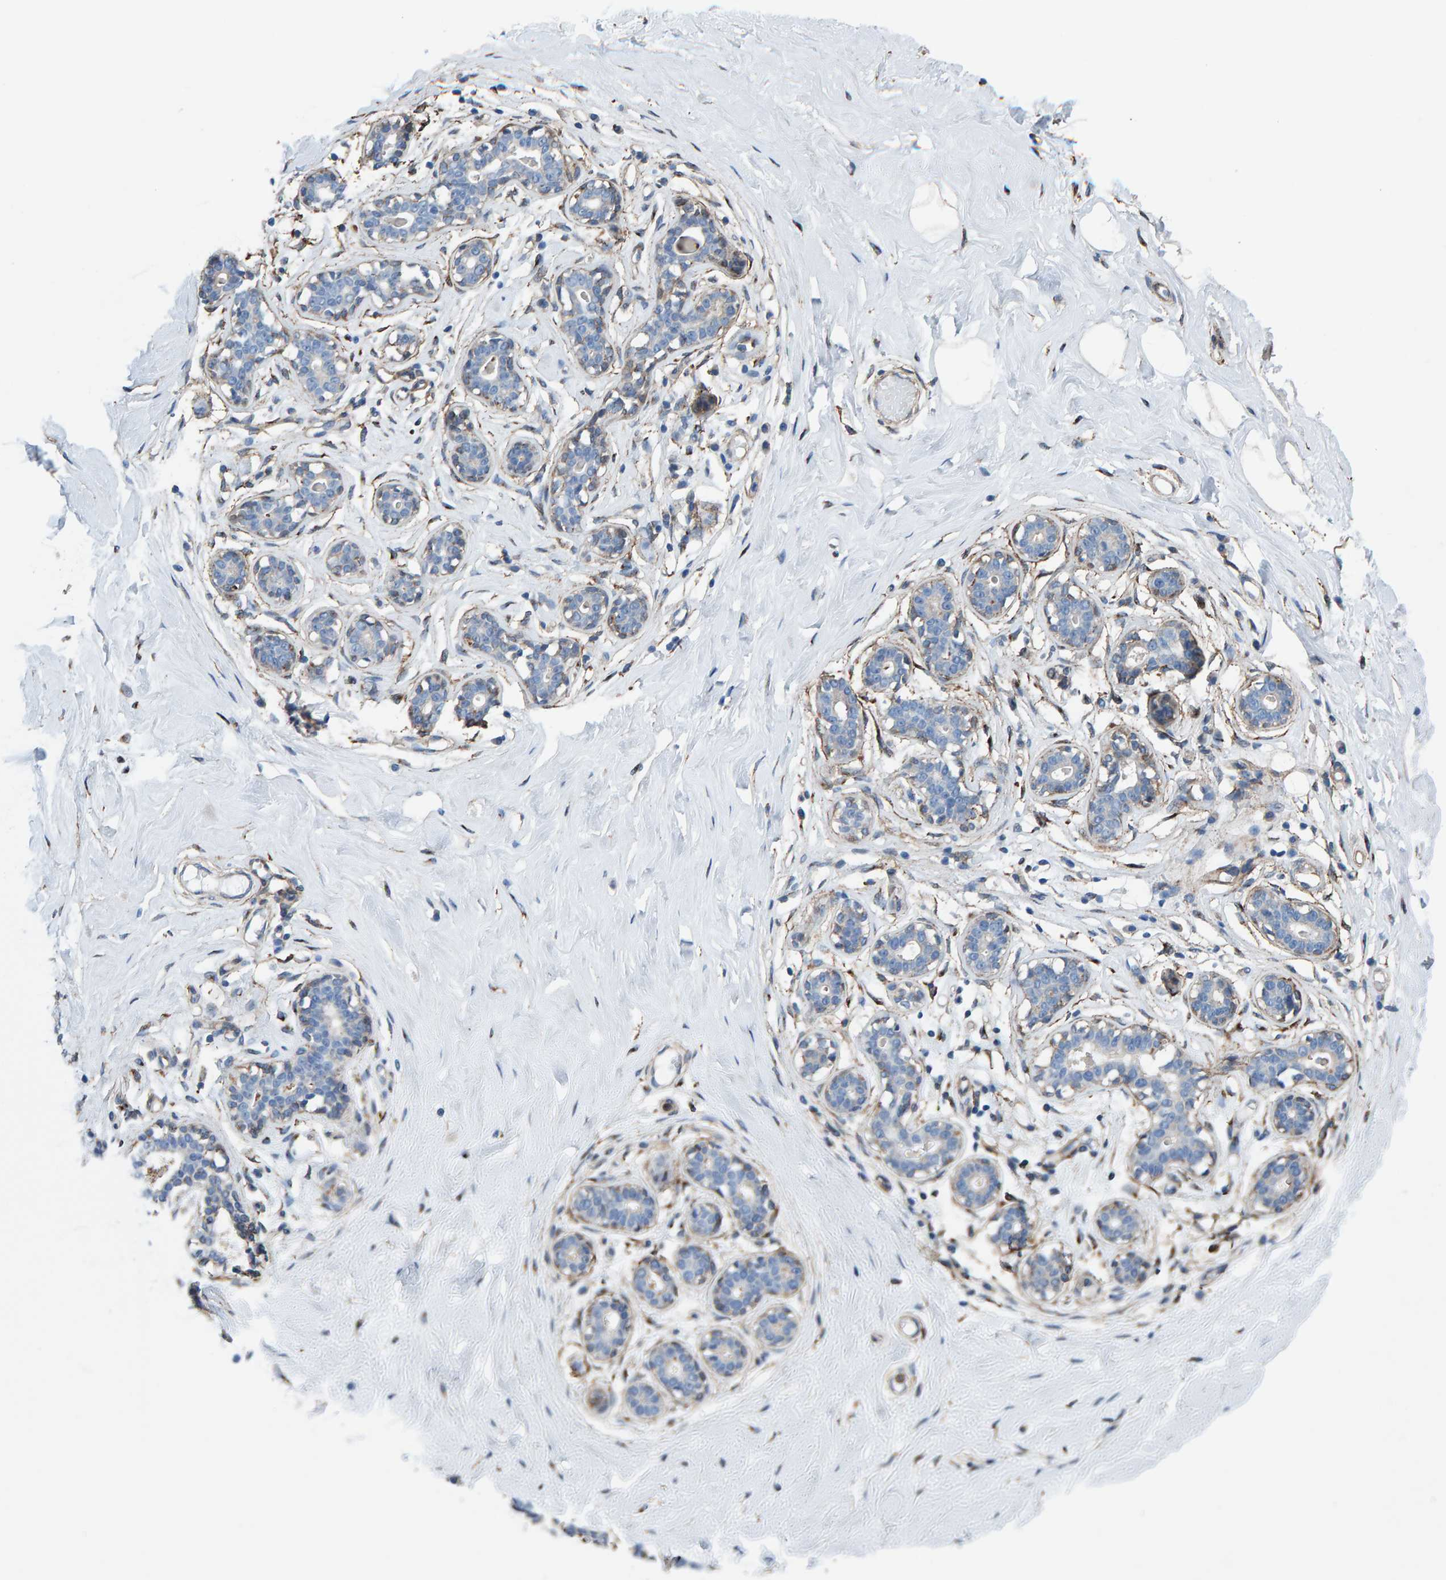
{"staining": {"intensity": "moderate", "quantity": ">75%", "location": "cytoplasmic/membranous"}, "tissue": "breast", "cell_type": "Adipocytes", "image_type": "normal", "snomed": [{"axis": "morphology", "description": "Normal tissue, NOS"}, {"axis": "topography", "description": "Breast"}], "caption": "IHC image of benign breast: breast stained using IHC displays medium levels of moderate protein expression localized specifically in the cytoplasmic/membranous of adipocytes, appearing as a cytoplasmic/membranous brown color.", "gene": "LRP1", "patient": {"sex": "female", "age": 23}}